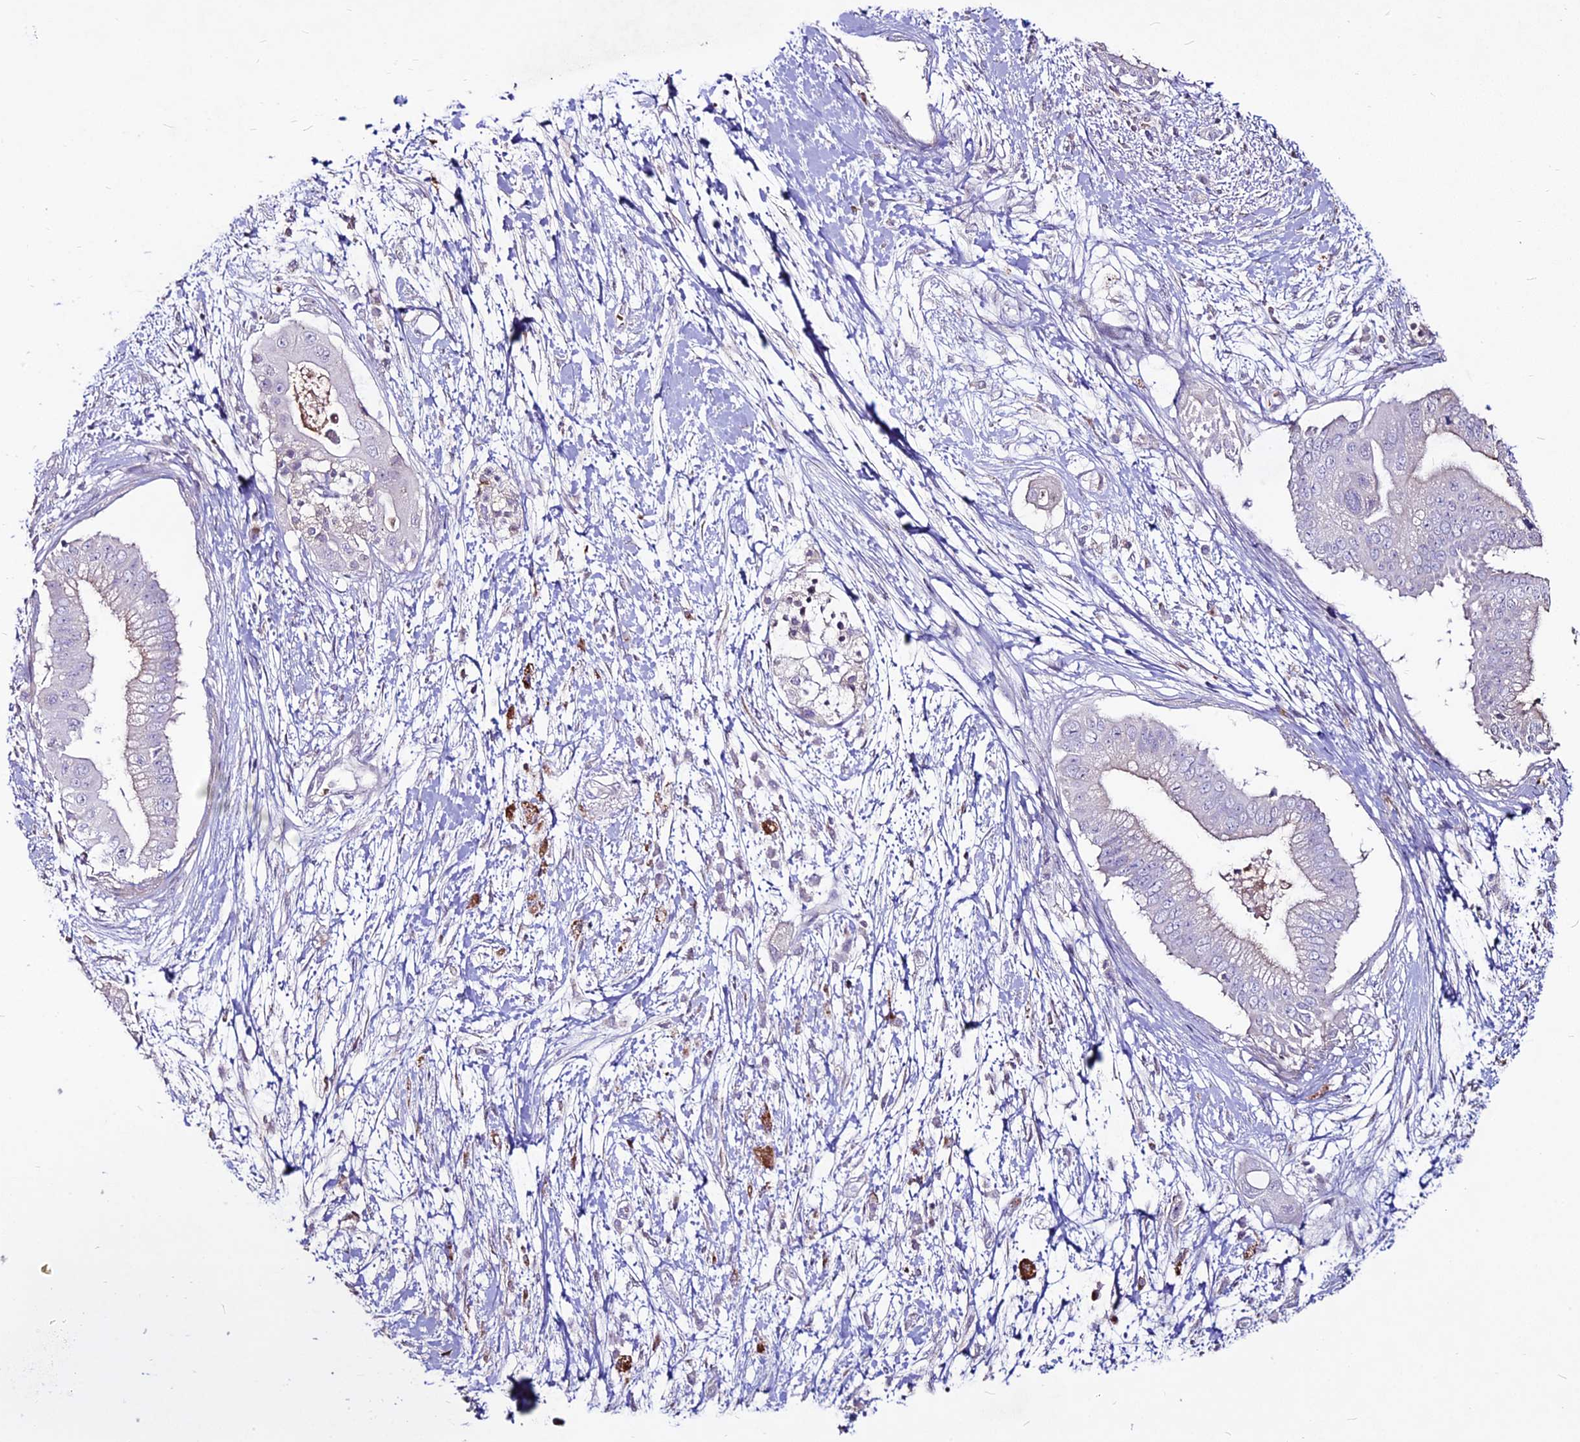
{"staining": {"intensity": "negative", "quantity": "none", "location": "none"}, "tissue": "pancreatic cancer", "cell_type": "Tumor cells", "image_type": "cancer", "snomed": [{"axis": "morphology", "description": "Adenocarcinoma, NOS"}, {"axis": "topography", "description": "Pancreas"}], "caption": "The micrograph demonstrates no staining of tumor cells in pancreatic adenocarcinoma.", "gene": "SUSD3", "patient": {"sex": "male", "age": 68}}